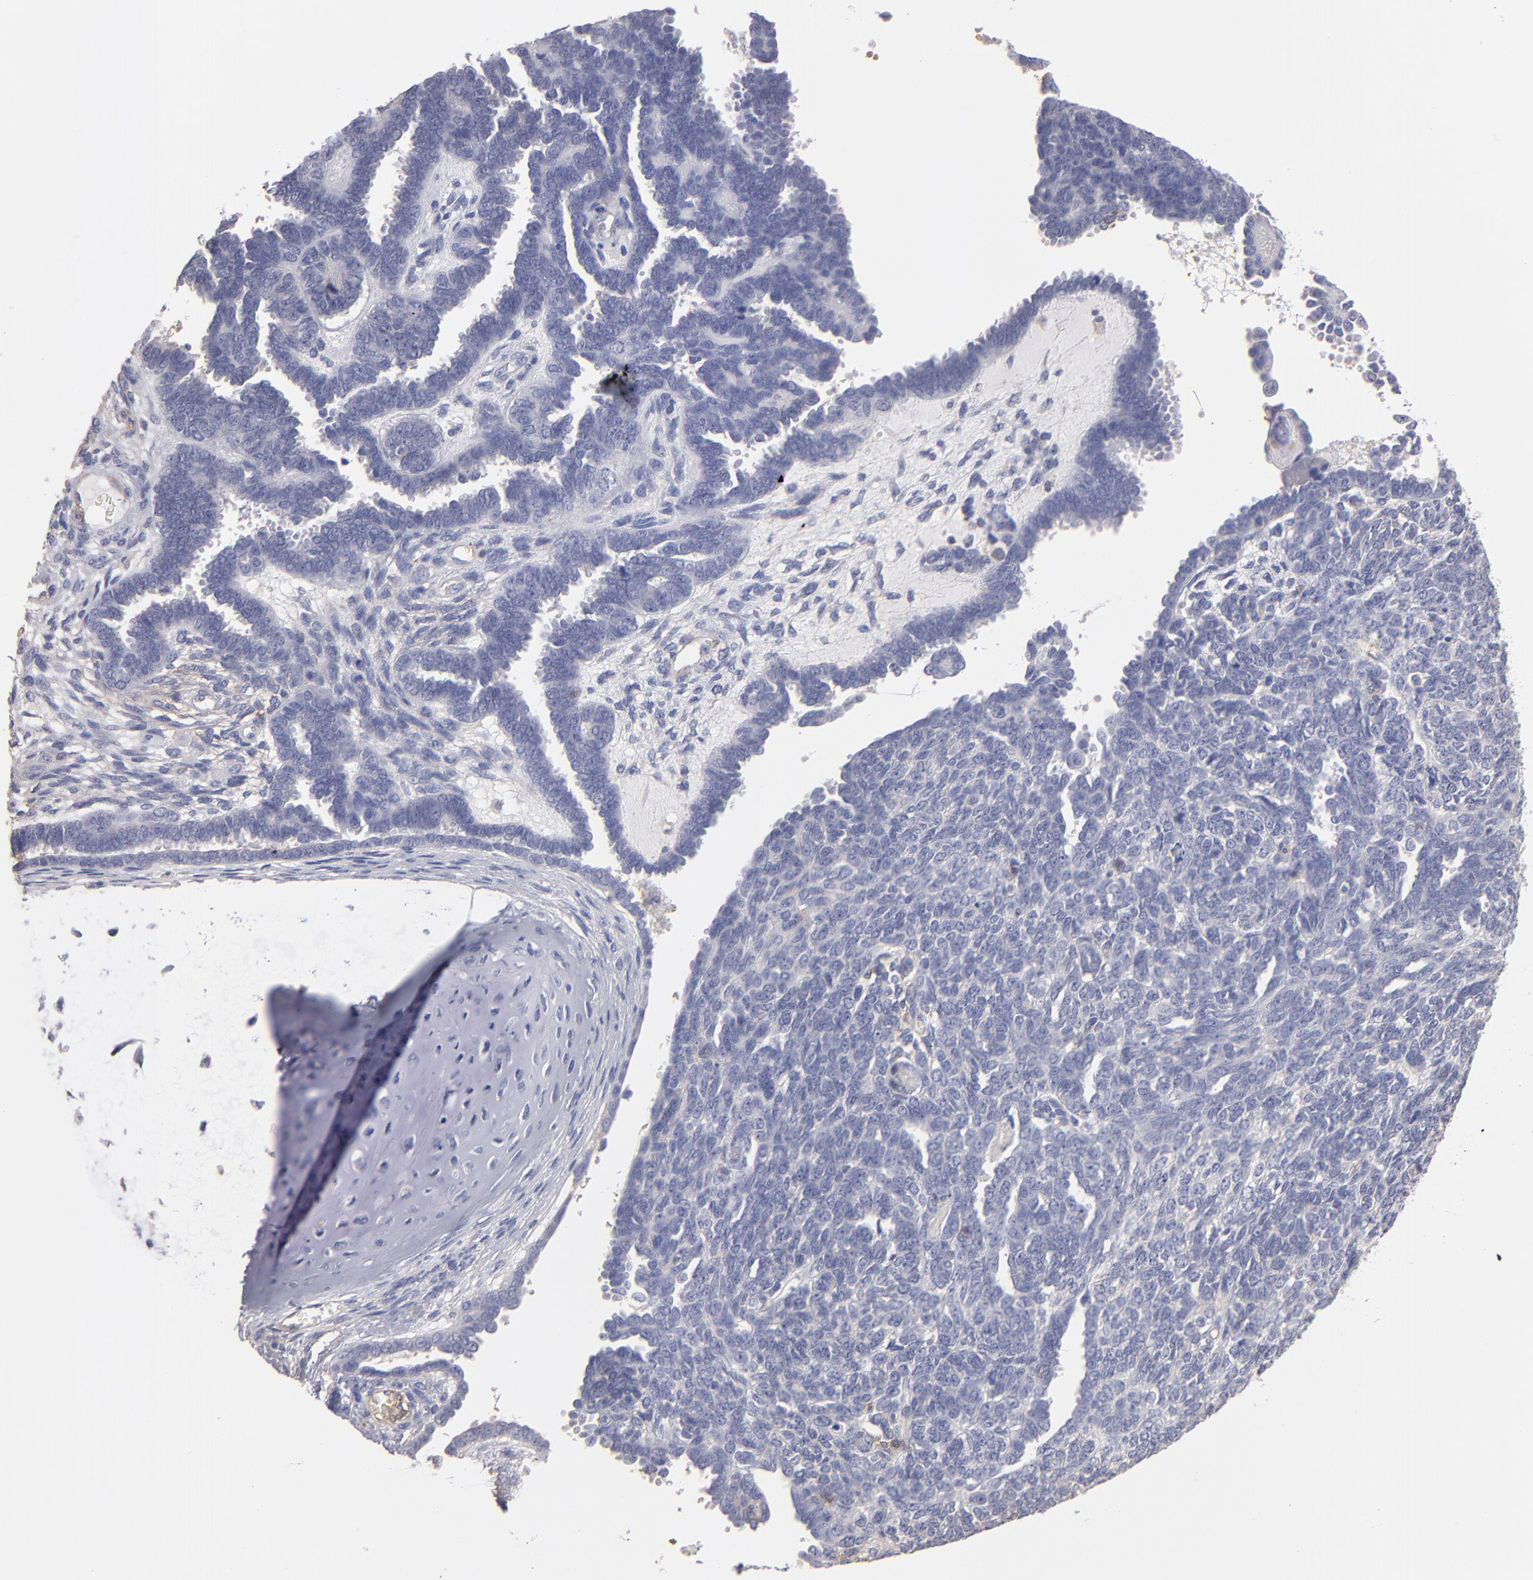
{"staining": {"intensity": "negative", "quantity": "none", "location": "none"}, "tissue": "endometrial cancer", "cell_type": "Tumor cells", "image_type": "cancer", "snomed": [{"axis": "morphology", "description": "Neoplasm, malignant, NOS"}, {"axis": "topography", "description": "Endometrium"}], "caption": "IHC photomicrograph of endometrial neoplasm (malignant) stained for a protein (brown), which reveals no staining in tumor cells.", "gene": "ABCB1", "patient": {"sex": "female", "age": 74}}